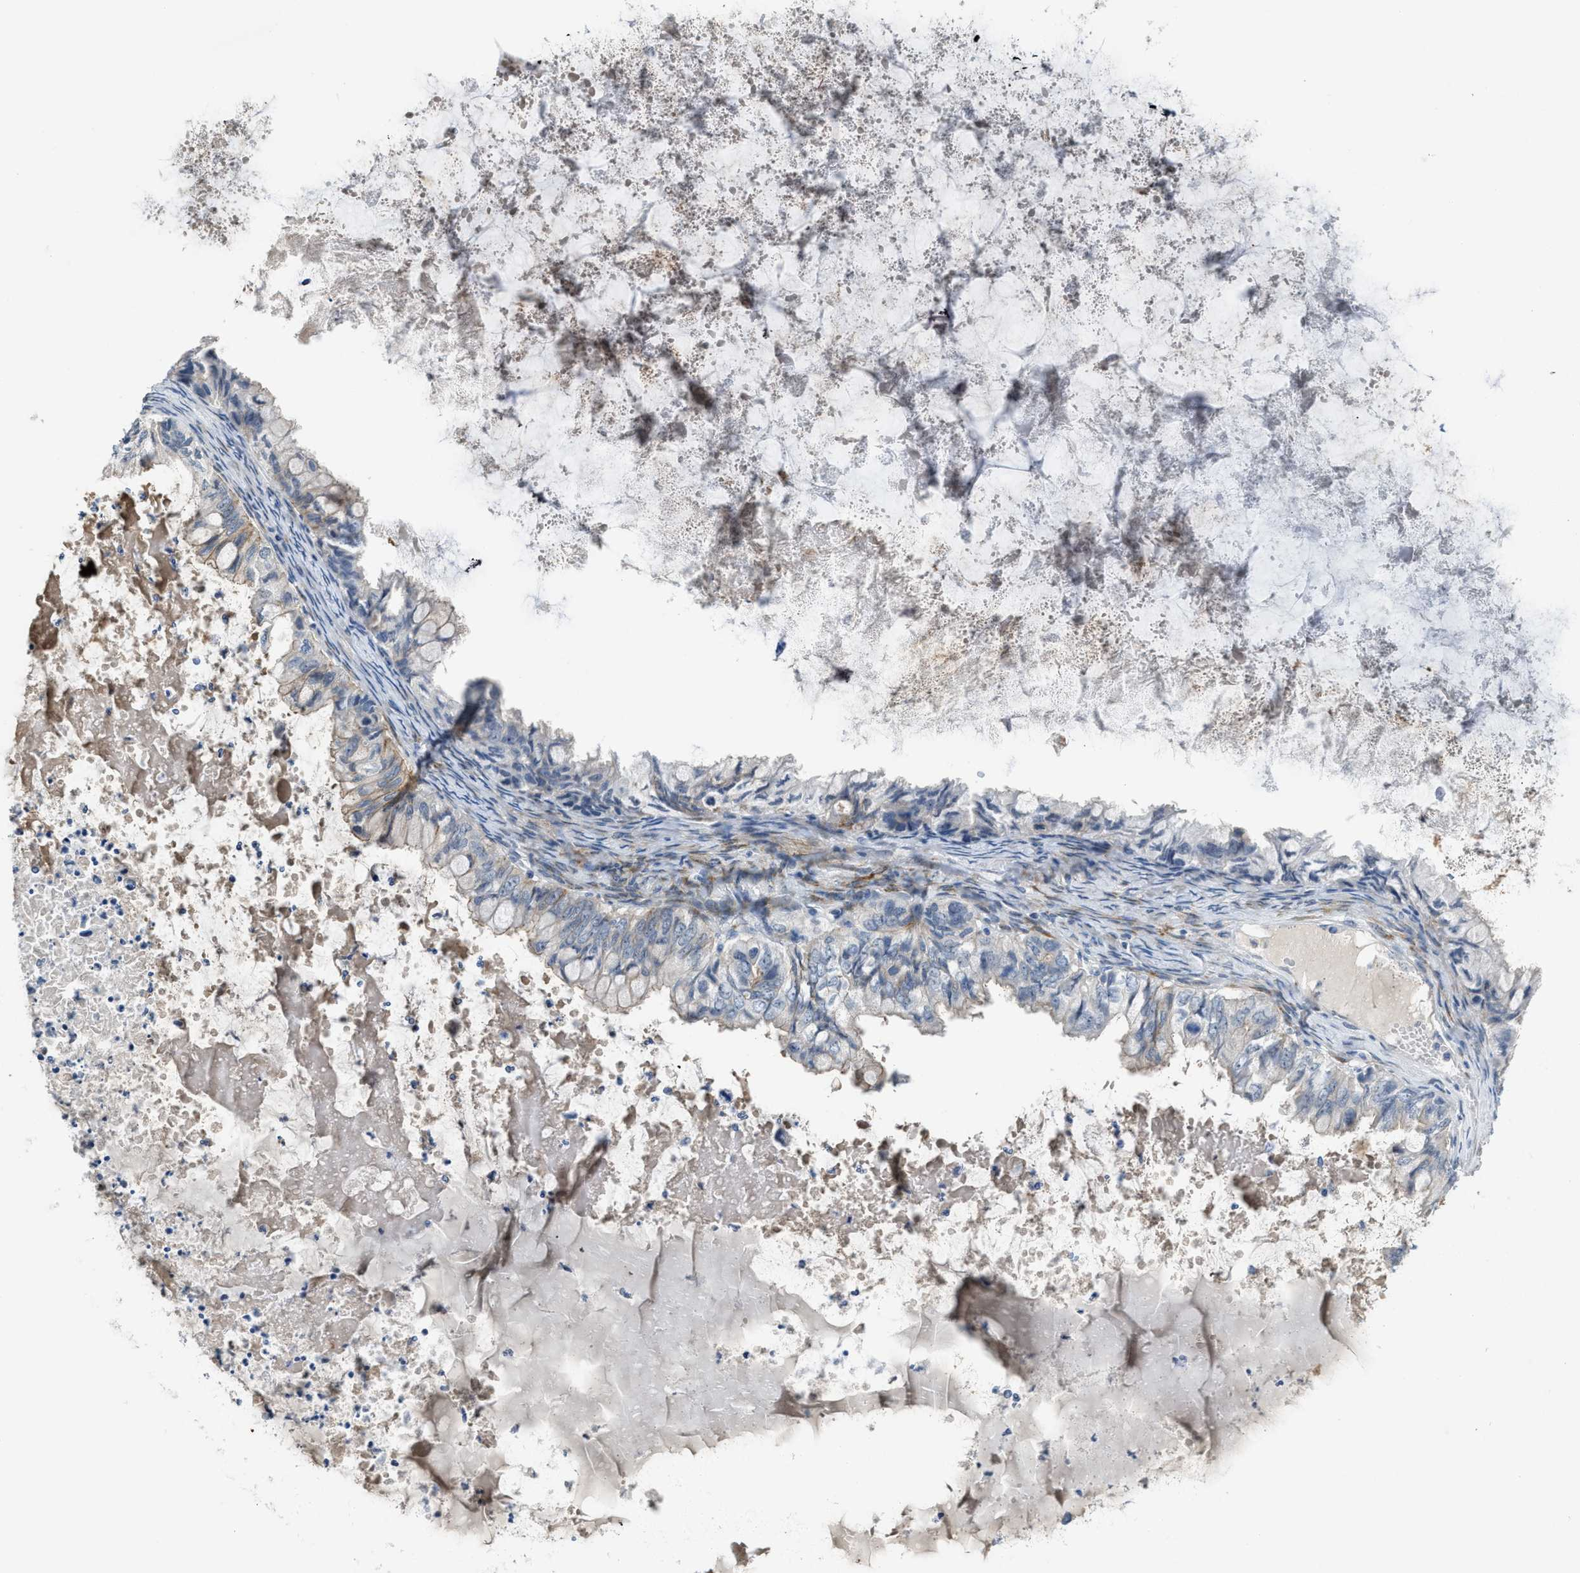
{"staining": {"intensity": "weak", "quantity": "<25%", "location": "cytoplasmic/membranous"}, "tissue": "ovarian cancer", "cell_type": "Tumor cells", "image_type": "cancer", "snomed": [{"axis": "morphology", "description": "Cystadenocarcinoma, mucinous, NOS"}, {"axis": "topography", "description": "Ovary"}], "caption": "This is an immunohistochemistry photomicrograph of human ovarian cancer (mucinous cystadenocarcinoma). There is no expression in tumor cells.", "gene": "TMEM154", "patient": {"sex": "female", "age": 80}}